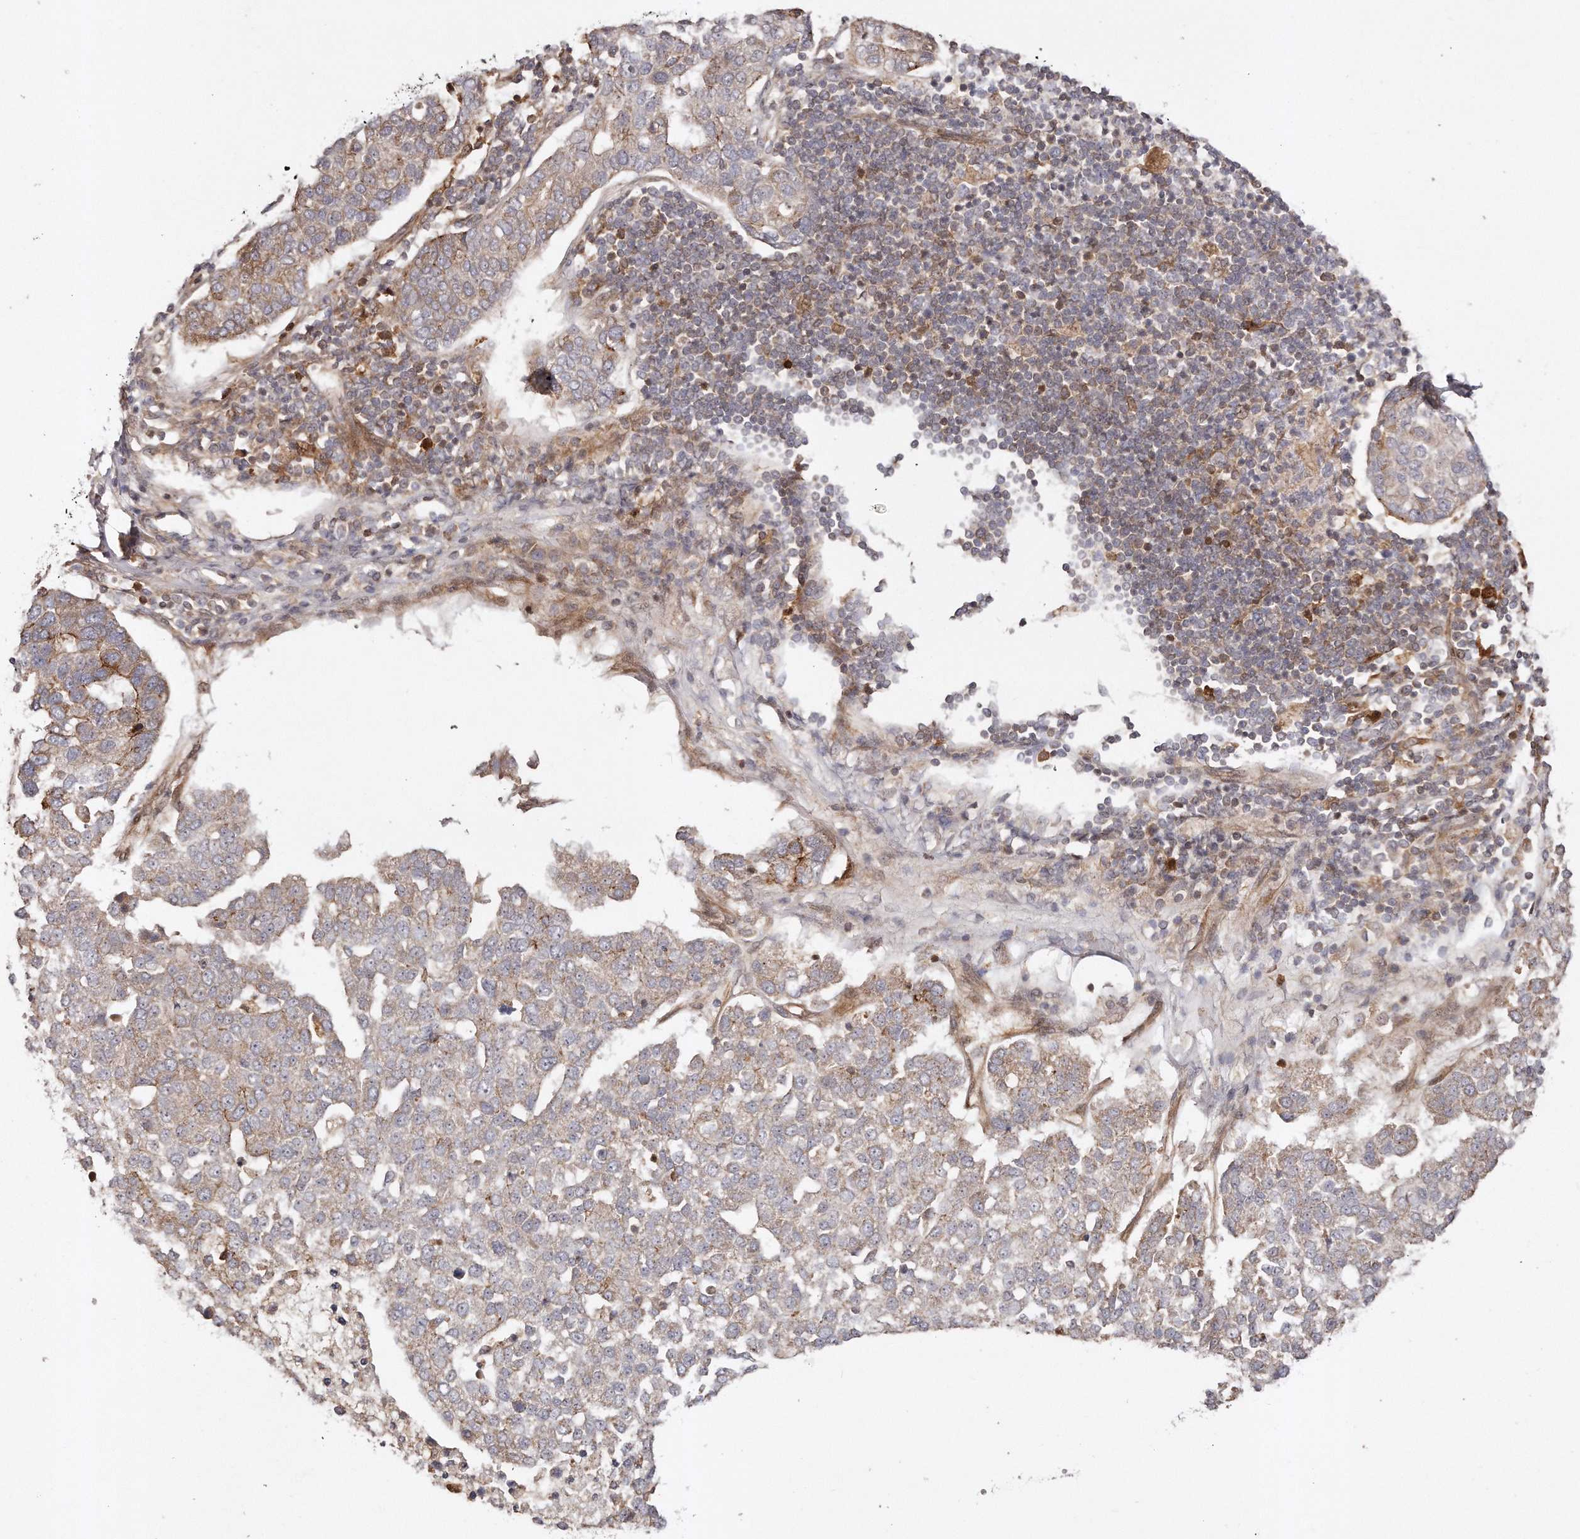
{"staining": {"intensity": "moderate", "quantity": "<25%", "location": "cytoplasmic/membranous"}, "tissue": "pancreatic cancer", "cell_type": "Tumor cells", "image_type": "cancer", "snomed": [{"axis": "morphology", "description": "Adenocarcinoma, NOS"}, {"axis": "topography", "description": "Pancreas"}], "caption": "Protein positivity by immunohistochemistry displays moderate cytoplasmic/membranous expression in about <25% of tumor cells in pancreatic adenocarcinoma.", "gene": "GBP4", "patient": {"sex": "female", "age": 61}}